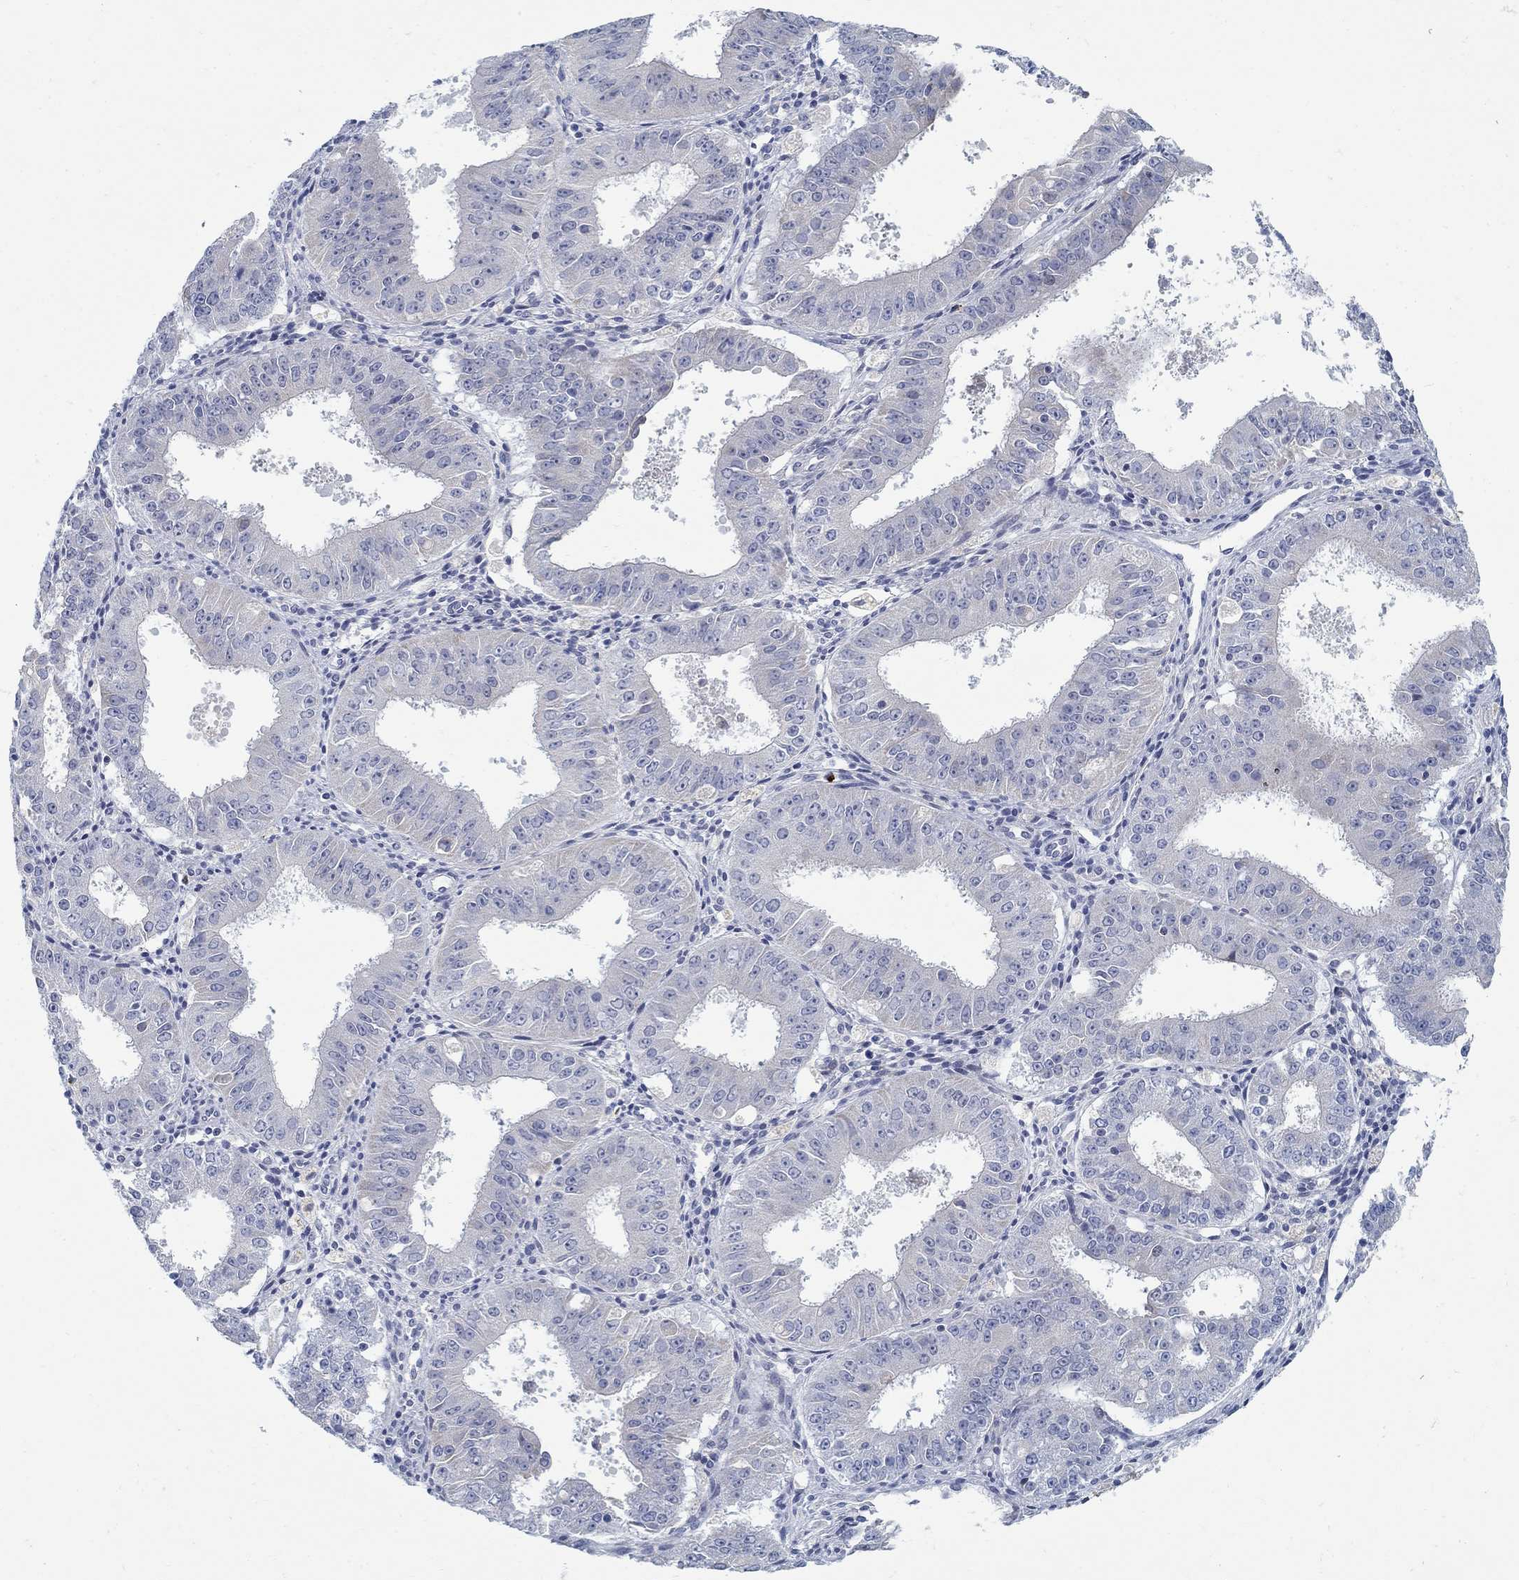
{"staining": {"intensity": "negative", "quantity": "none", "location": "none"}, "tissue": "ovarian cancer", "cell_type": "Tumor cells", "image_type": "cancer", "snomed": [{"axis": "morphology", "description": "Carcinoma, endometroid"}, {"axis": "topography", "description": "Ovary"}], "caption": "The IHC micrograph has no significant expression in tumor cells of ovarian endometroid carcinoma tissue.", "gene": "ANO7", "patient": {"sex": "female", "age": 42}}